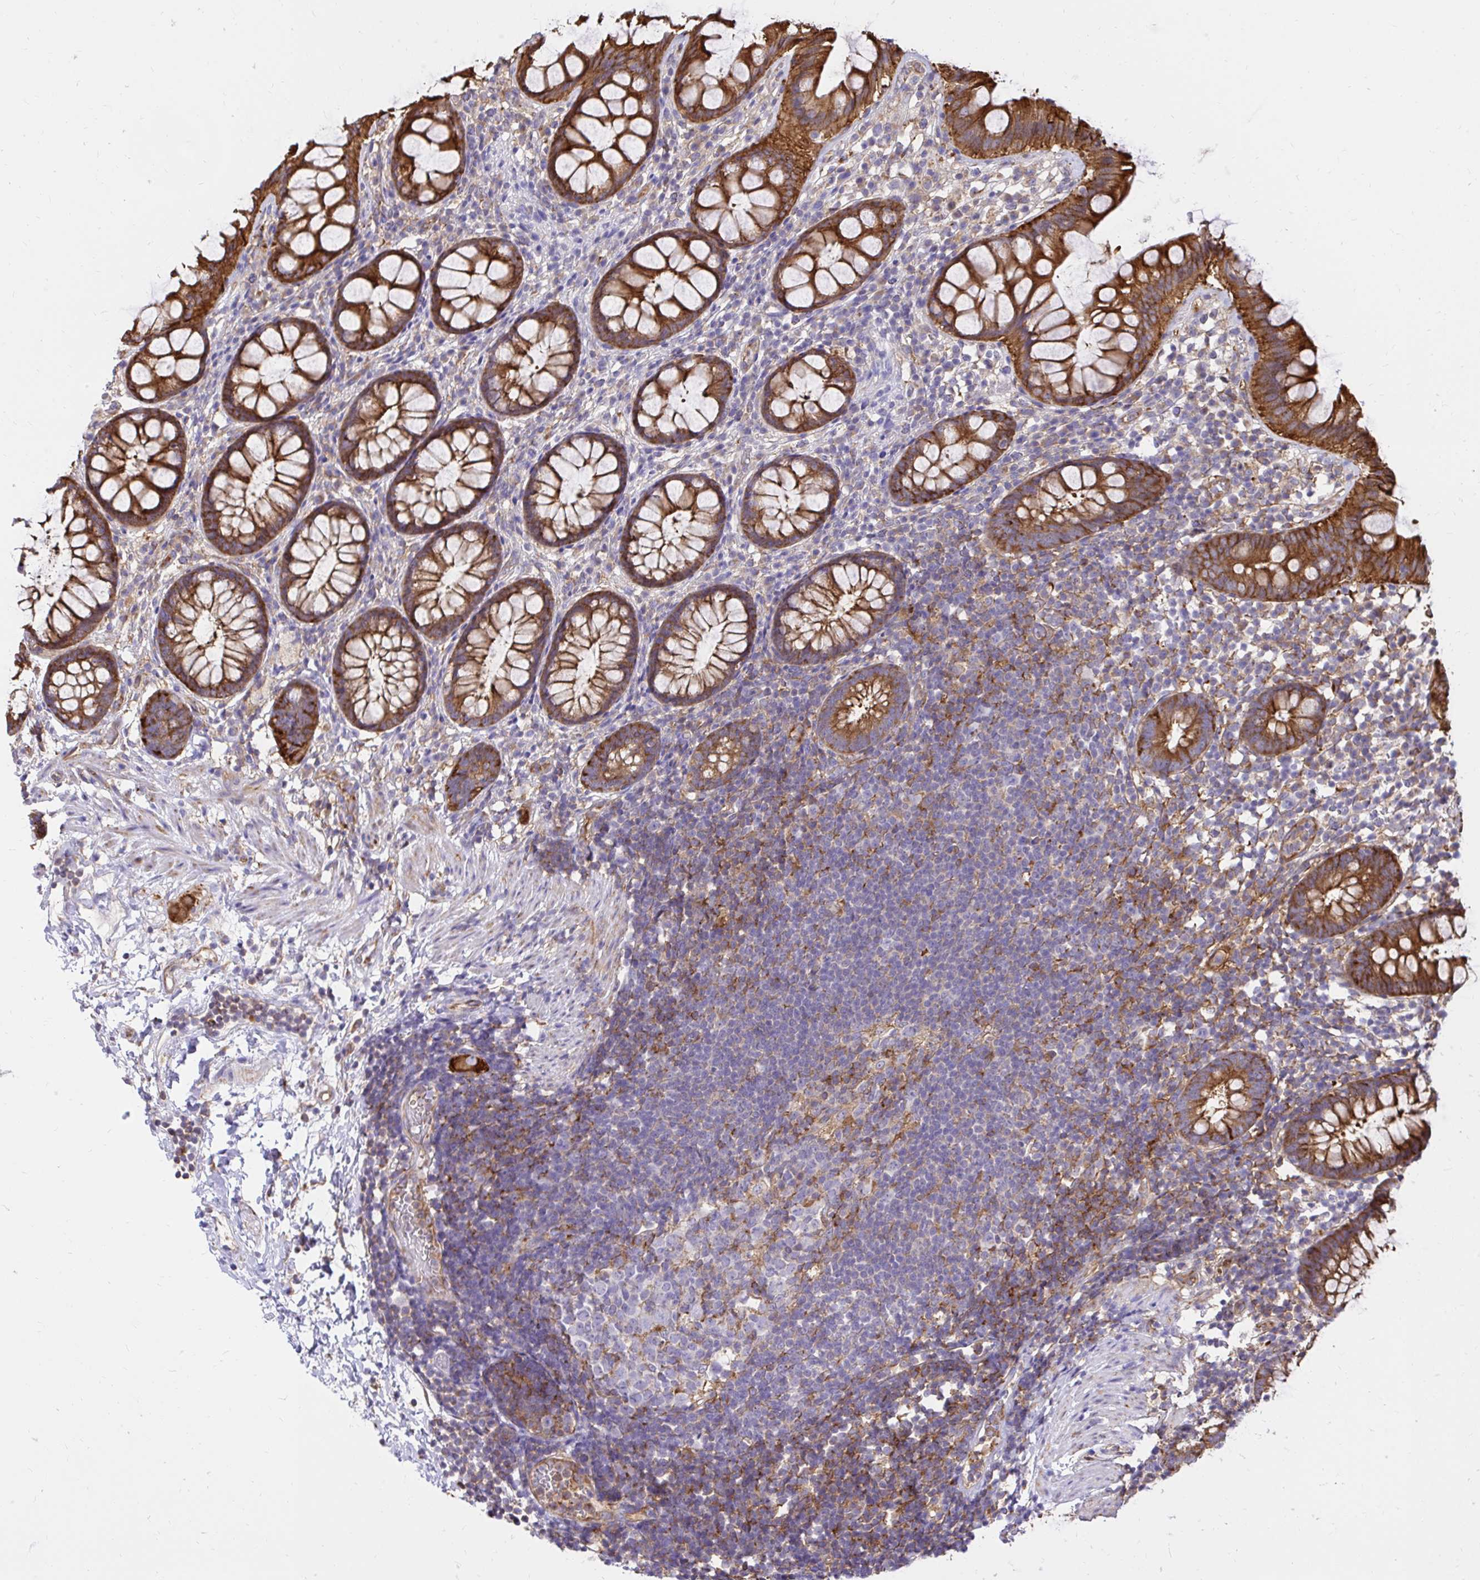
{"staining": {"intensity": "strong", "quantity": ">75%", "location": "cytoplasmic/membranous"}, "tissue": "rectum", "cell_type": "Glandular cells", "image_type": "normal", "snomed": [{"axis": "morphology", "description": "Normal tissue, NOS"}, {"axis": "topography", "description": "Rectum"}], "caption": "A brown stain shows strong cytoplasmic/membranous positivity of a protein in glandular cells of normal rectum. The staining is performed using DAB brown chromogen to label protein expression. The nuclei are counter-stained blue using hematoxylin.", "gene": "ABCB10", "patient": {"sex": "female", "age": 62}}